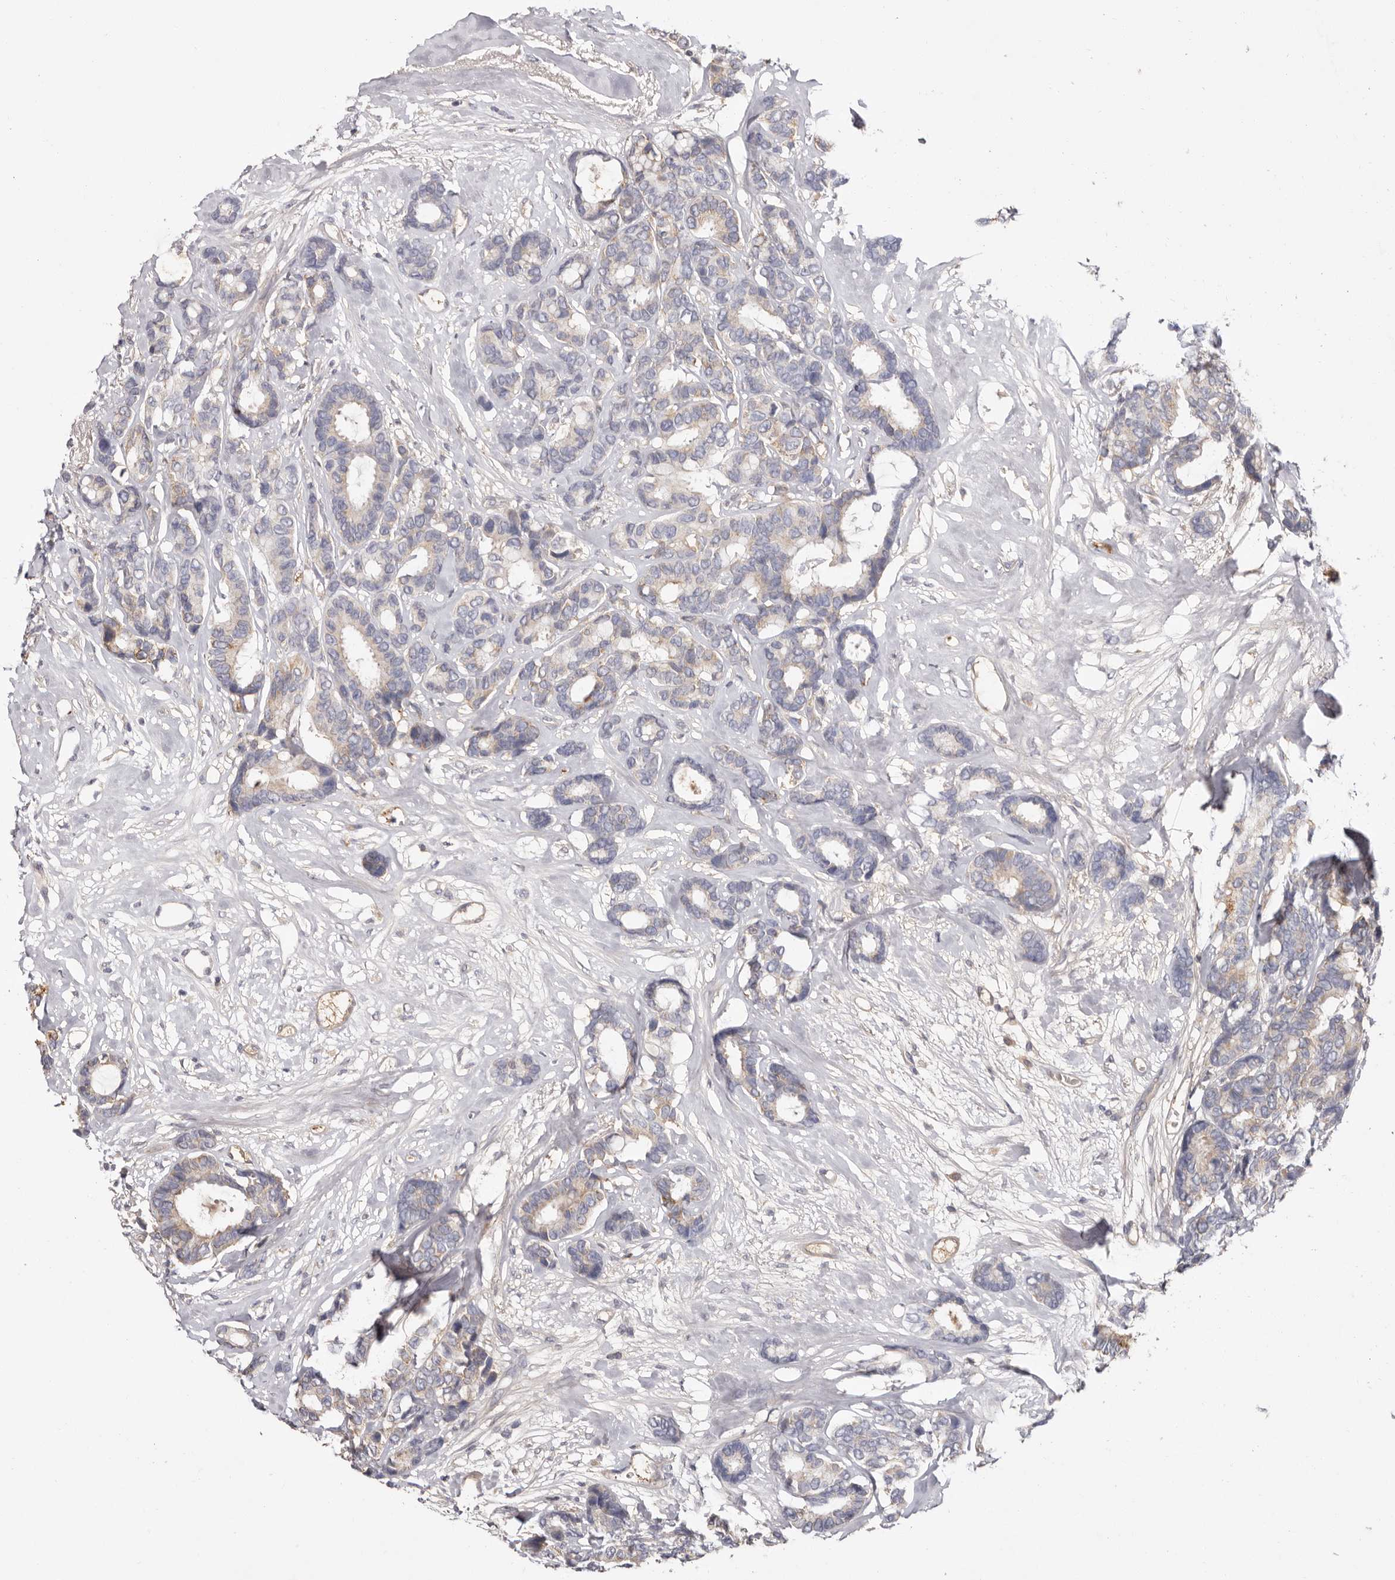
{"staining": {"intensity": "weak", "quantity": "<25%", "location": "cytoplasmic/membranous"}, "tissue": "breast cancer", "cell_type": "Tumor cells", "image_type": "cancer", "snomed": [{"axis": "morphology", "description": "Duct carcinoma"}, {"axis": "topography", "description": "Breast"}], "caption": "Tumor cells are negative for brown protein staining in invasive ductal carcinoma (breast).", "gene": "LMLN", "patient": {"sex": "female", "age": 87}}